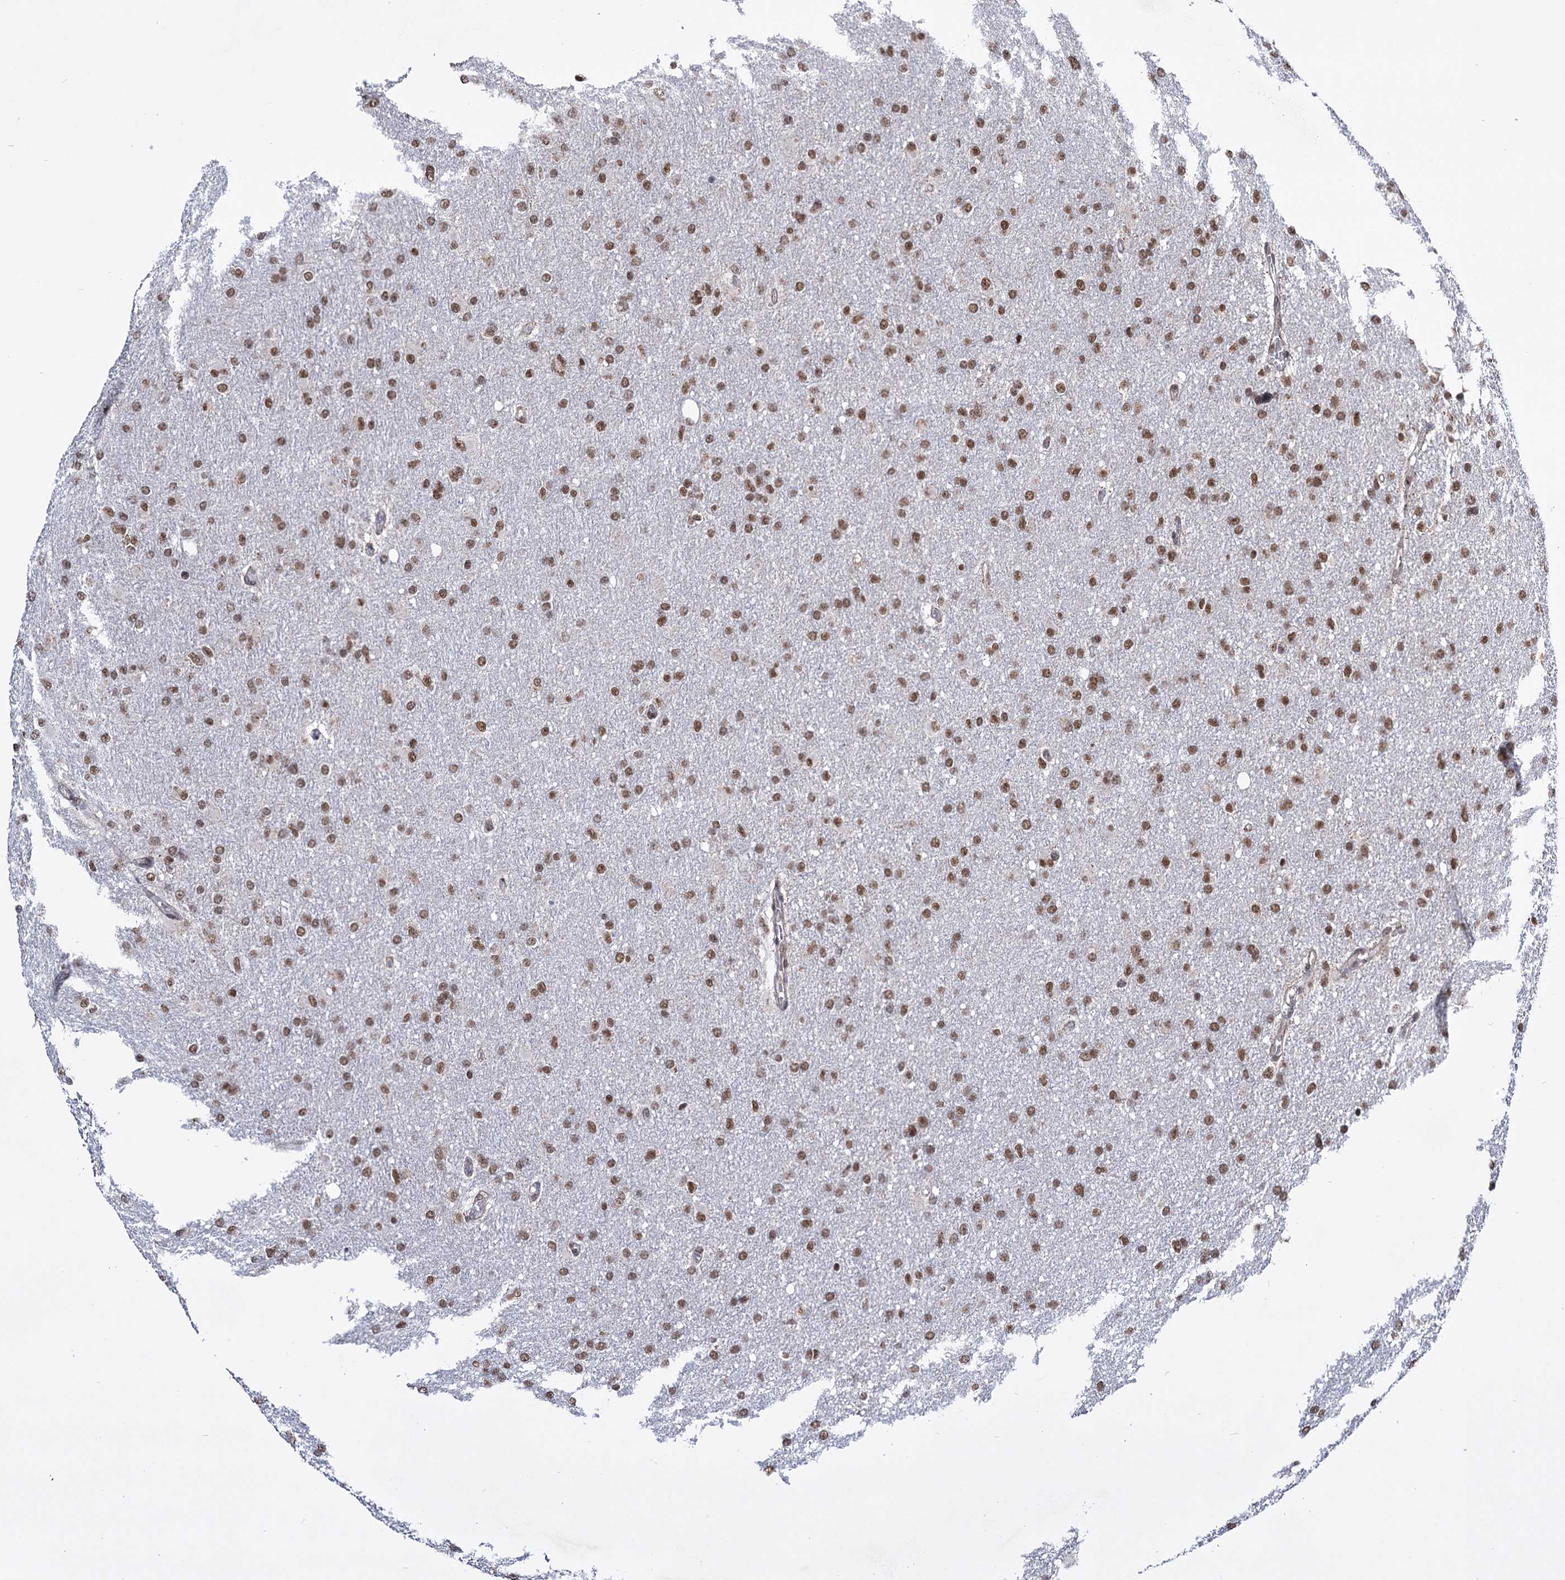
{"staining": {"intensity": "moderate", "quantity": ">75%", "location": "nuclear"}, "tissue": "glioma", "cell_type": "Tumor cells", "image_type": "cancer", "snomed": [{"axis": "morphology", "description": "Glioma, malignant, High grade"}, {"axis": "topography", "description": "Cerebral cortex"}], "caption": "Moderate nuclear protein positivity is appreciated in approximately >75% of tumor cells in glioma.", "gene": "ABHD10", "patient": {"sex": "female", "age": 36}}